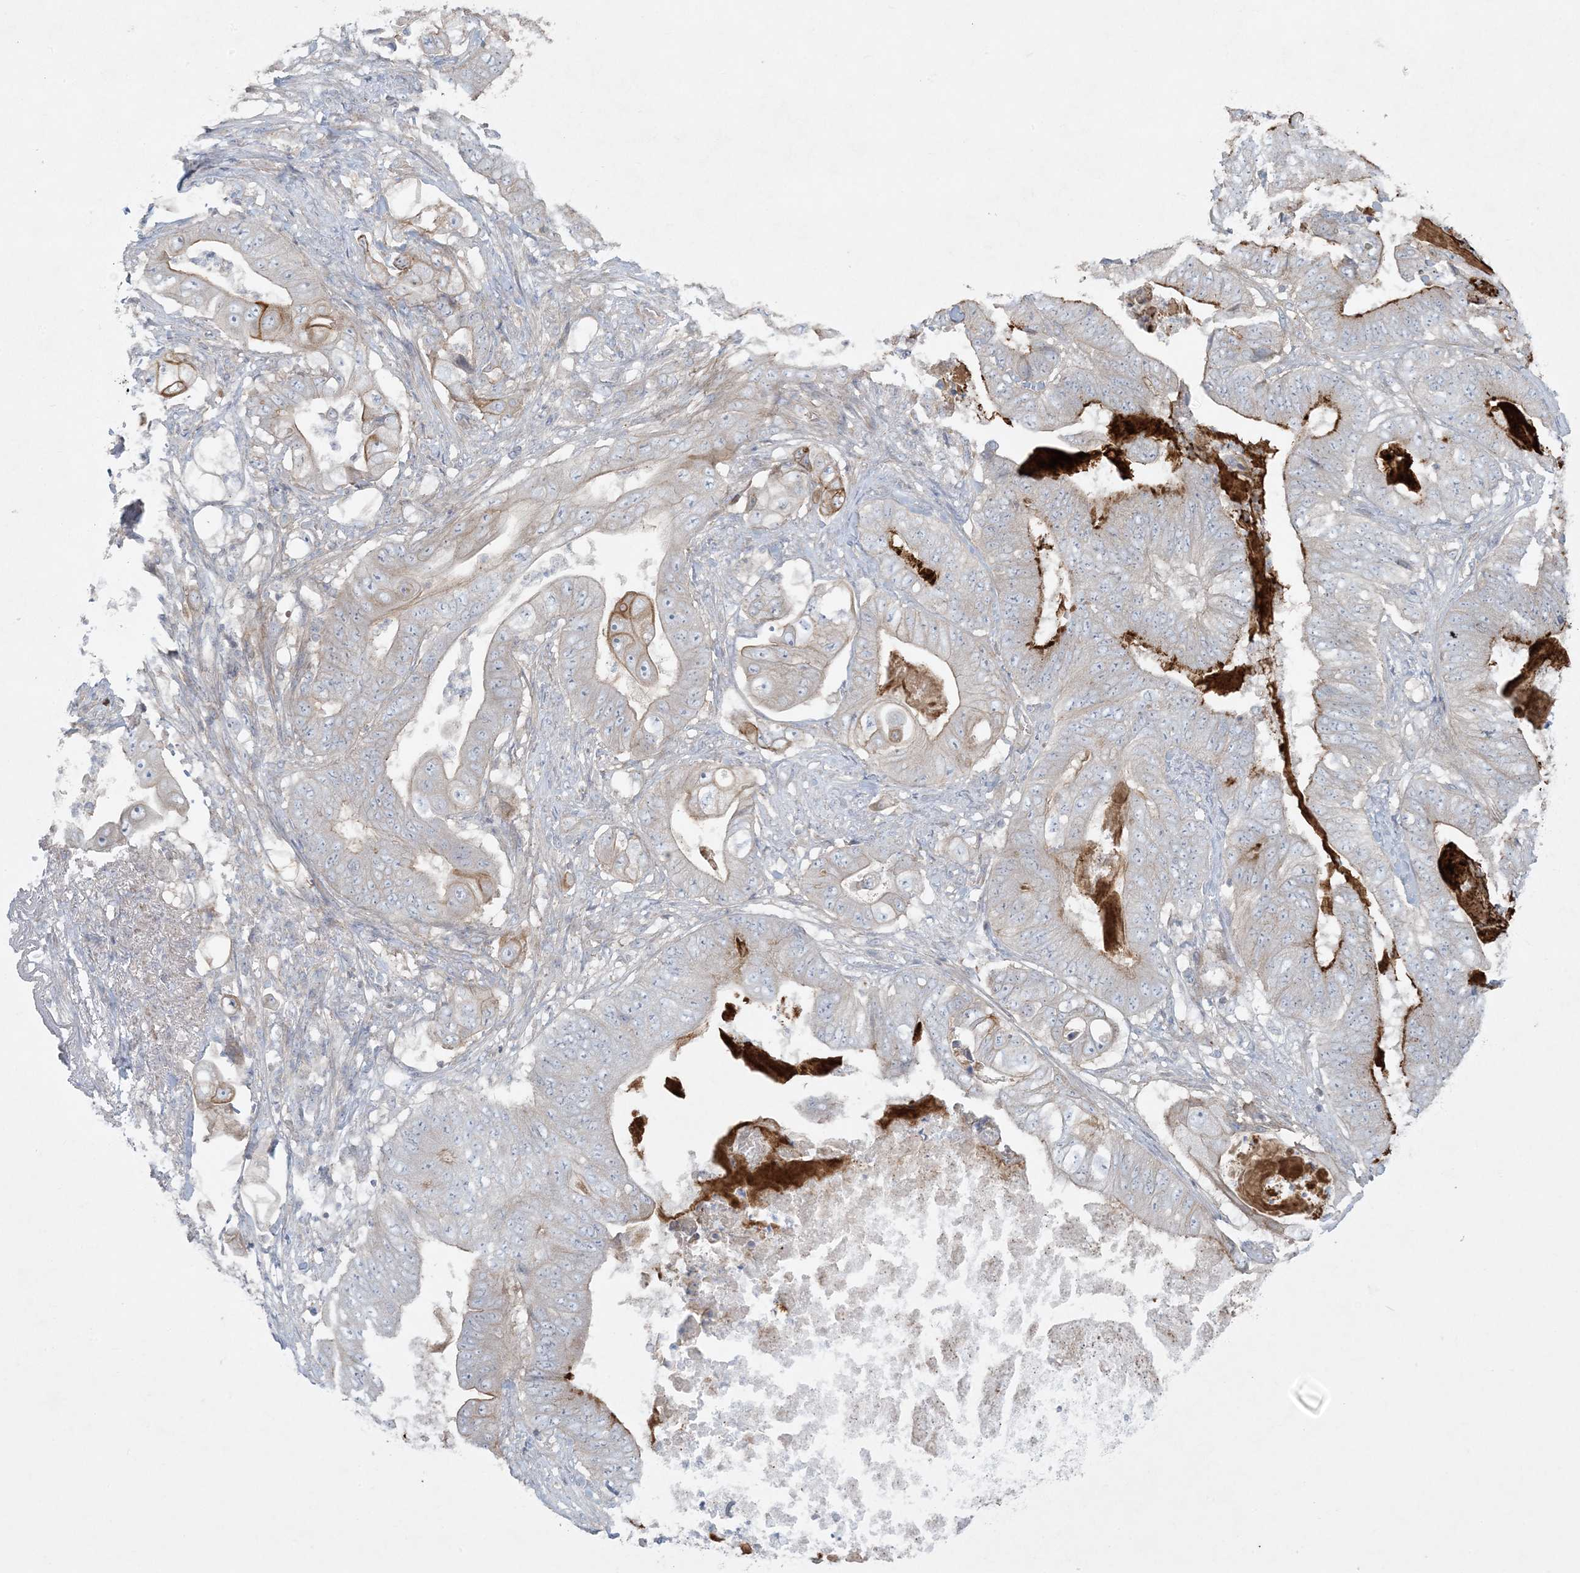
{"staining": {"intensity": "strong", "quantity": "<25%", "location": "cytoplasmic/membranous"}, "tissue": "stomach cancer", "cell_type": "Tumor cells", "image_type": "cancer", "snomed": [{"axis": "morphology", "description": "Adenocarcinoma, NOS"}, {"axis": "topography", "description": "Stomach"}], "caption": "This image displays immunohistochemistry (IHC) staining of human adenocarcinoma (stomach), with medium strong cytoplasmic/membranous expression in about <25% of tumor cells.", "gene": "PIK3R4", "patient": {"sex": "female", "age": 73}}